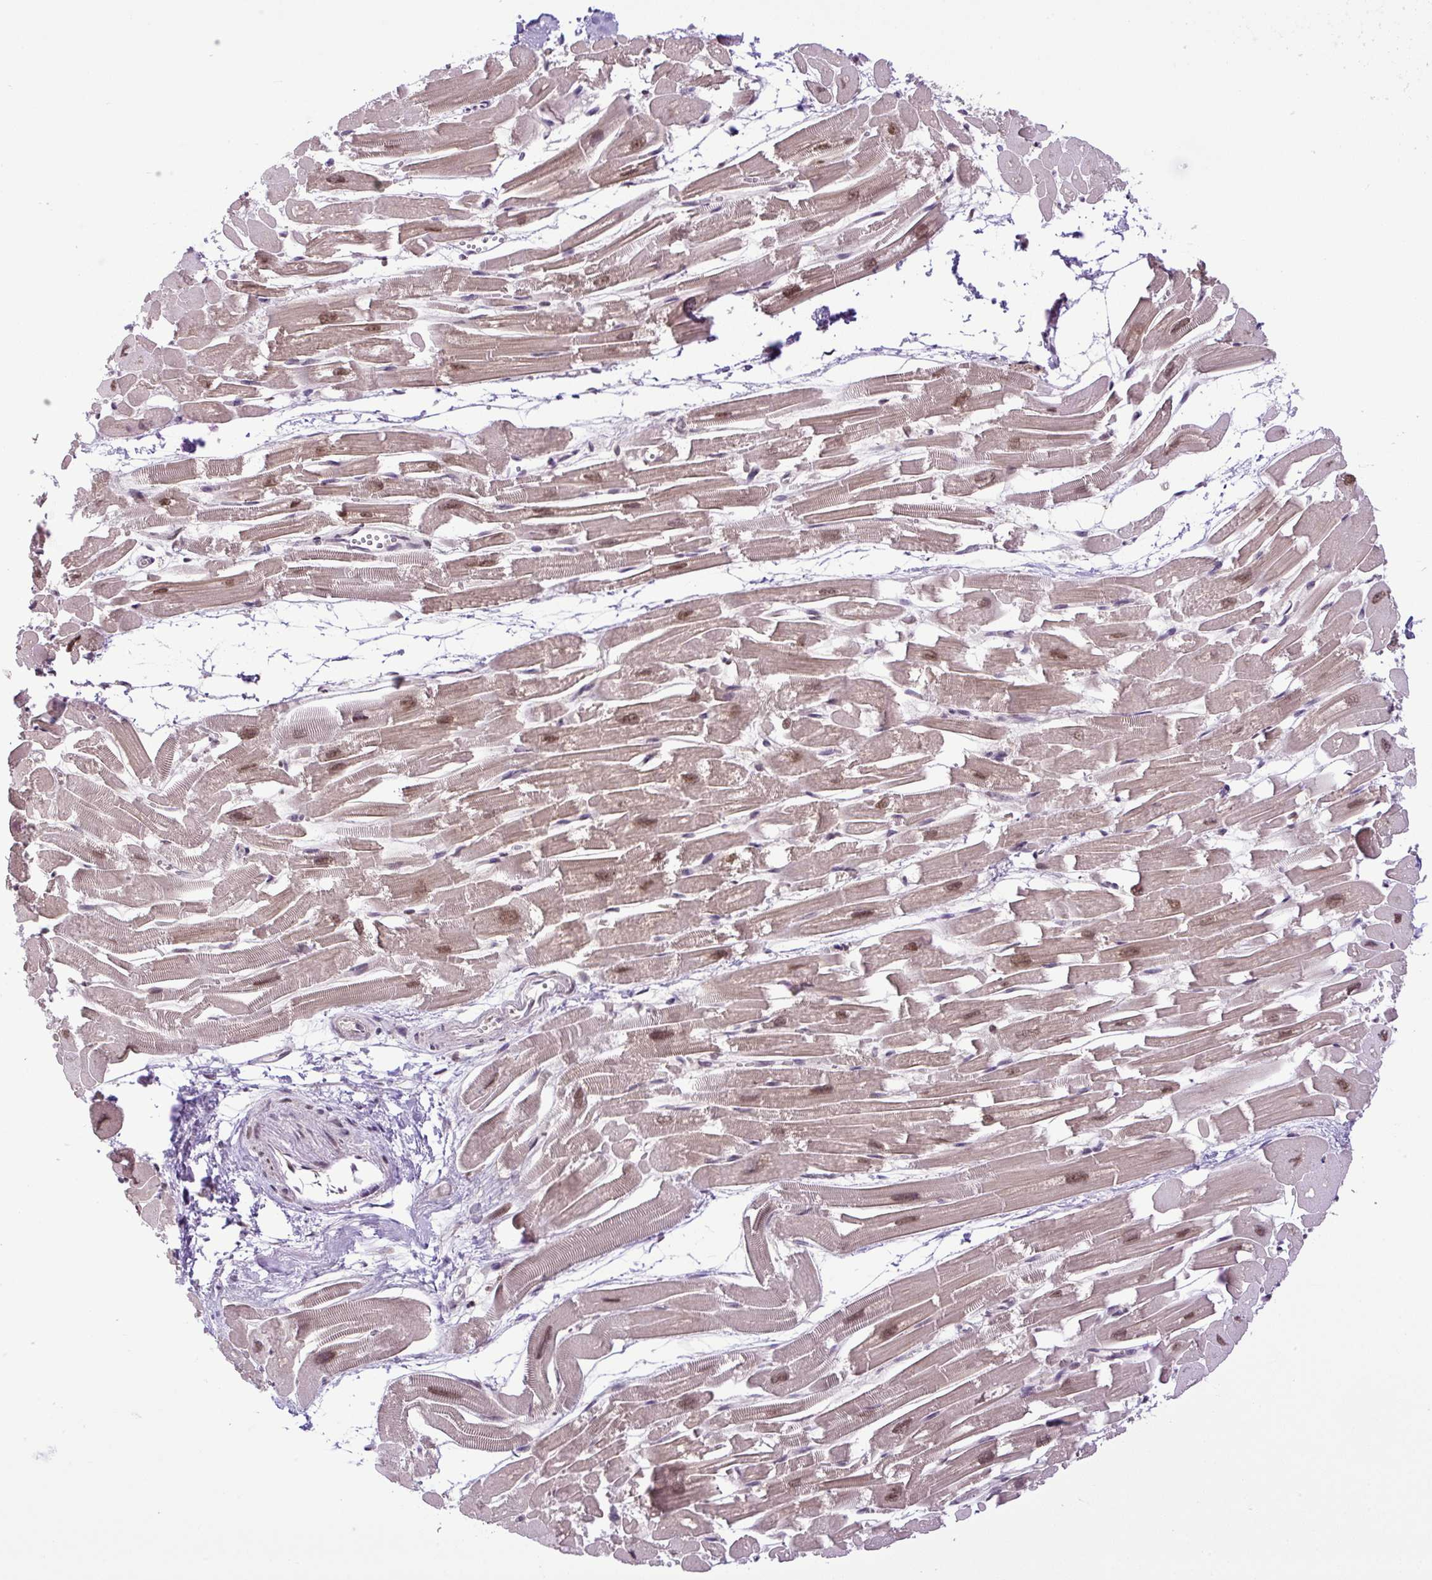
{"staining": {"intensity": "moderate", "quantity": ">75%", "location": "cytoplasmic/membranous,nuclear"}, "tissue": "heart muscle", "cell_type": "Cardiomyocytes", "image_type": "normal", "snomed": [{"axis": "morphology", "description": "Normal tissue, NOS"}, {"axis": "topography", "description": "Heart"}], "caption": "Immunohistochemical staining of normal human heart muscle displays moderate cytoplasmic/membranous,nuclear protein staining in approximately >75% of cardiomyocytes. (IHC, brightfield microscopy, high magnification).", "gene": "SGTA", "patient": {"sex": "male", "age": 54}}